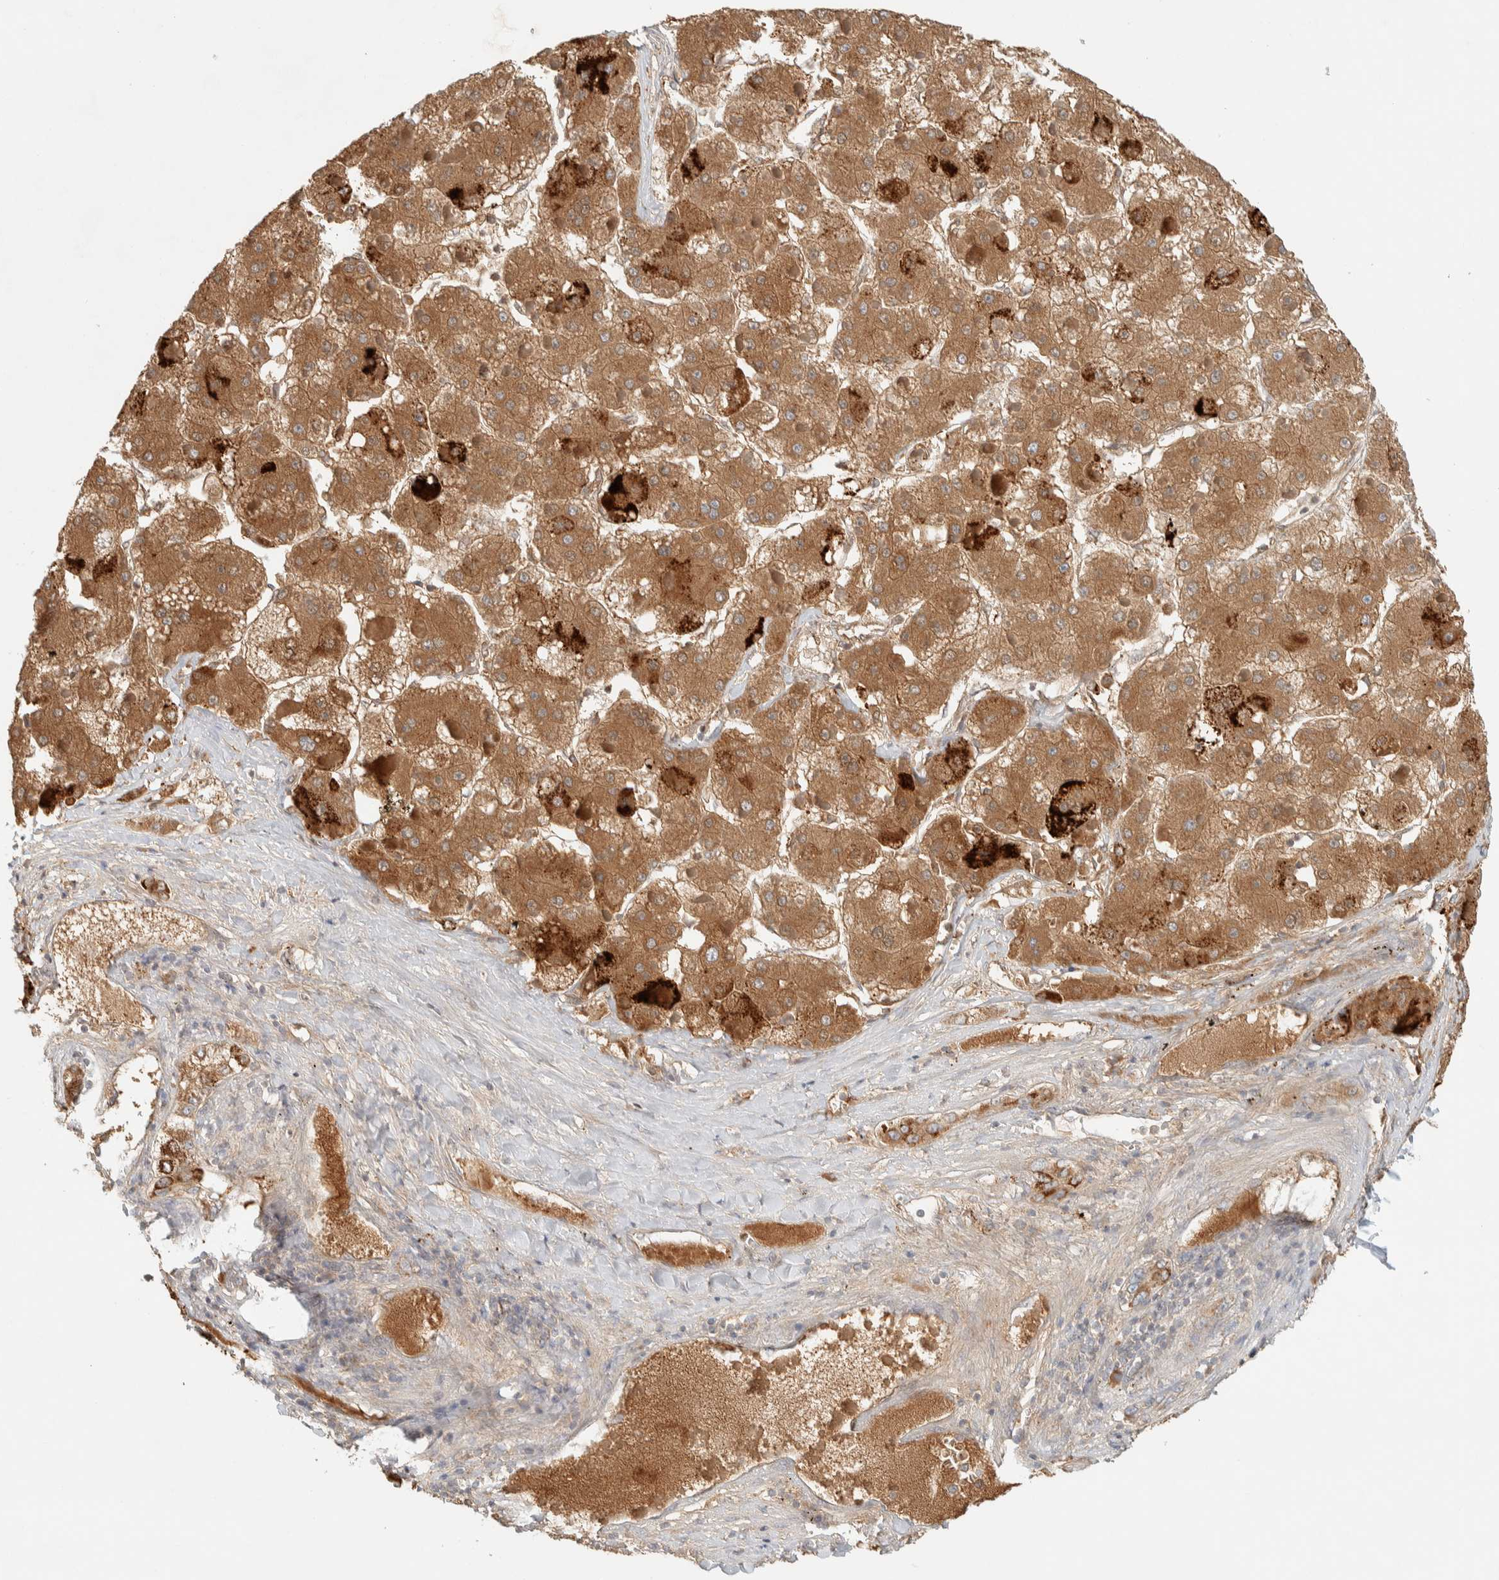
{"staining": {"intensity": "moderate", "quantity": ">75%", "location": "cytoplasmic/membranous"}, "tissue": "liver cancer", "cell_type": "Tumor cells", "image_type": "cancer", "snomed": [{"axis": "morphology", "description": "Carcinoma, Hepatocellular, NOS"}, {"axis": "topography", "description": "Liver"}], "caption": "Protein analysis of hepatocellular carcinoma (liver) tissue displays moderate cytoplasmic/membranous staining in about >75% of tumor cells.", "gene": "FAM167A", "patient": {"sex": "female", "age": 73}}